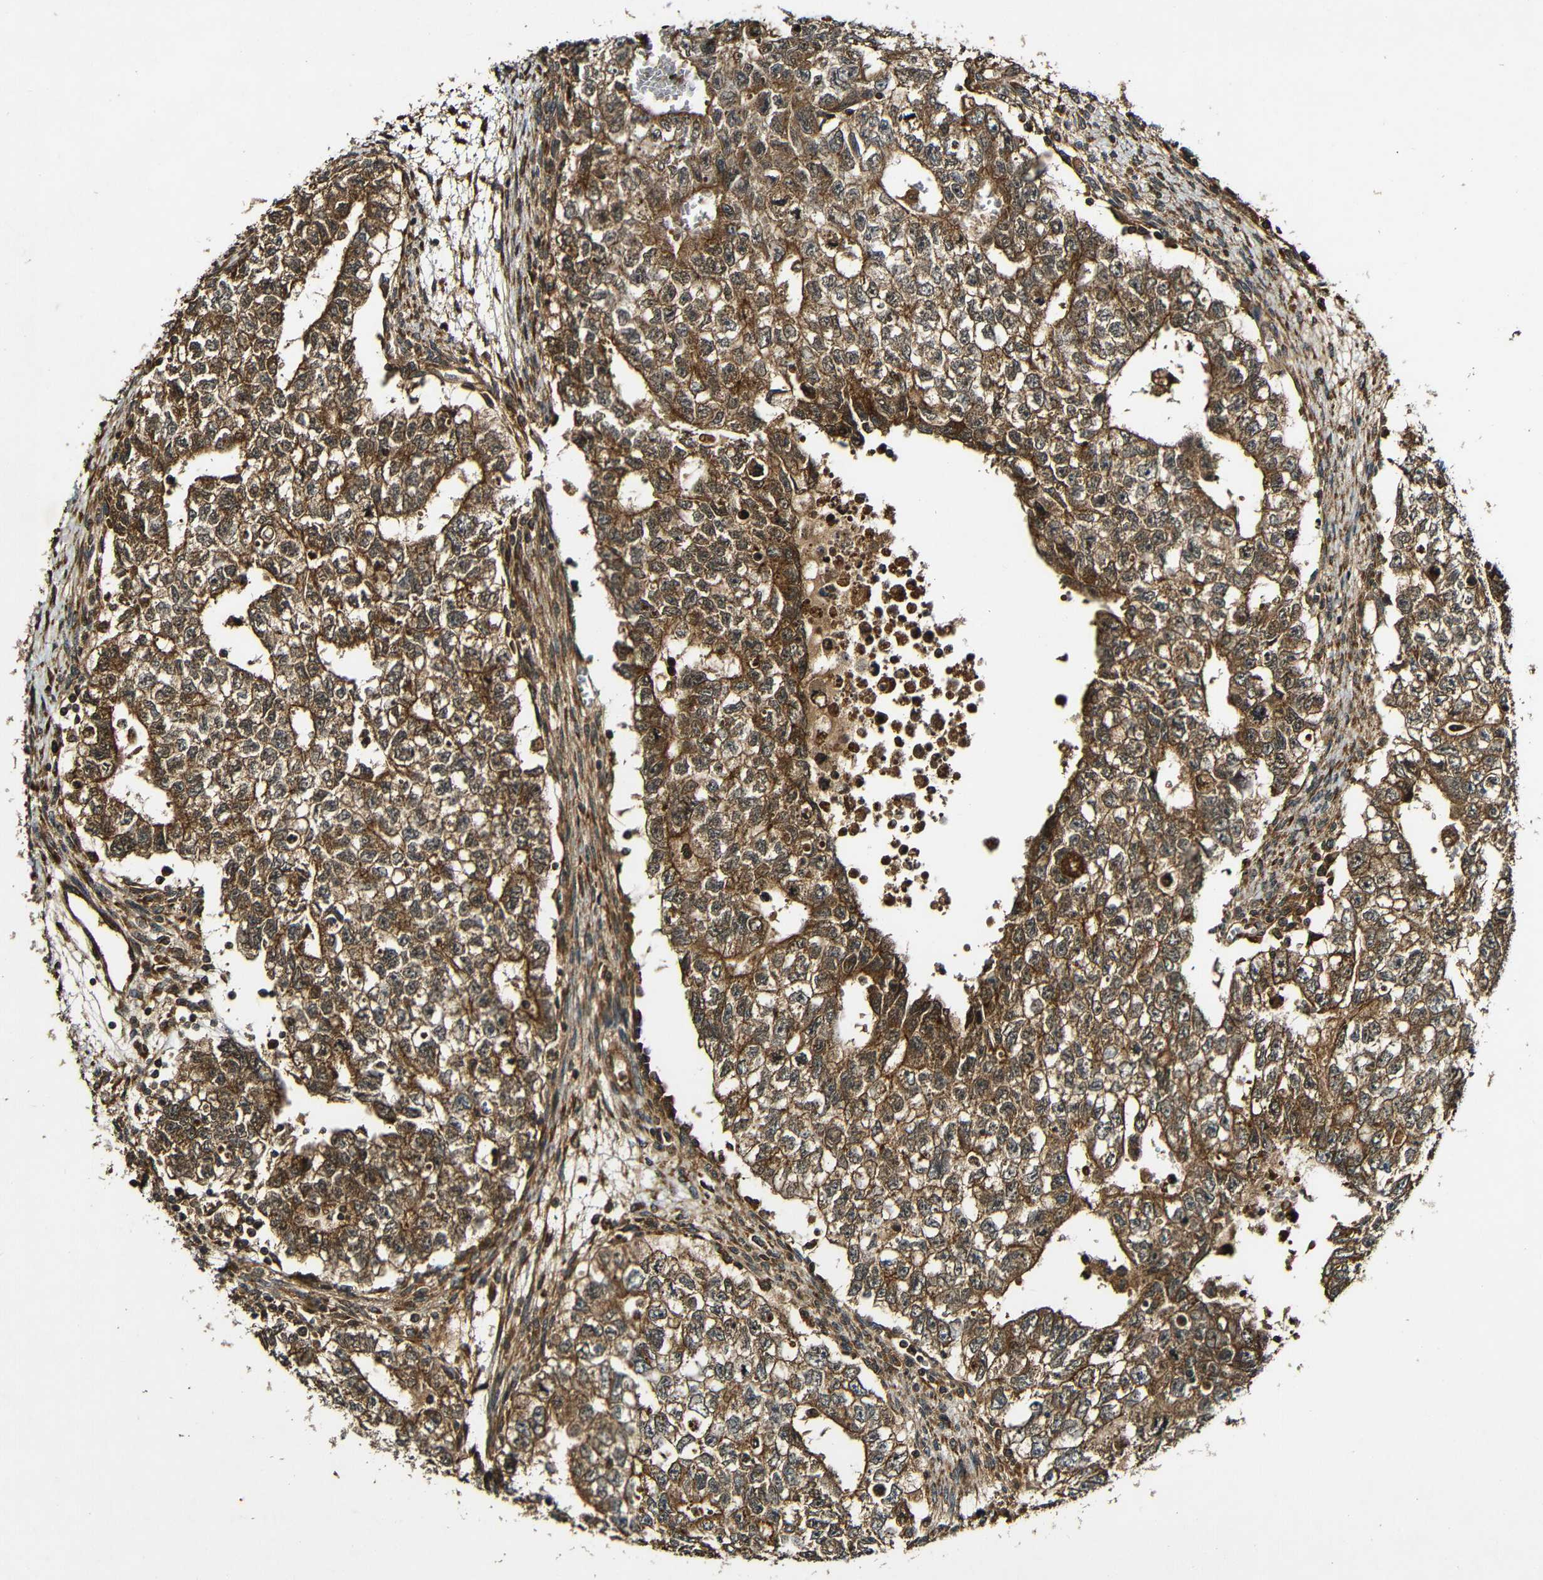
{"staining": {"intensity": "moderate", "quantity": ">75%", "location": "cytoplasmic/membranous"}, "tissue": "testis cancer", "cell_type": "Tumor cells", "image_type": "cancer", "snomed": [{"axis": "morphology", "description": "Seminoma, NOS"}, {"axis": "morphology", "description": "Carcinoma, Embryonal, NOS"}, {"axis": "topography", "description": "Testis"}], "caption": "This is a photomicrograph of IHC staining of testis cancer (seminoma), which shows moderate expression in the cytoplasmic/membranous of tumor cells.", "gene": "CASP8", "patient": {"sex": "male", "age": 38}}